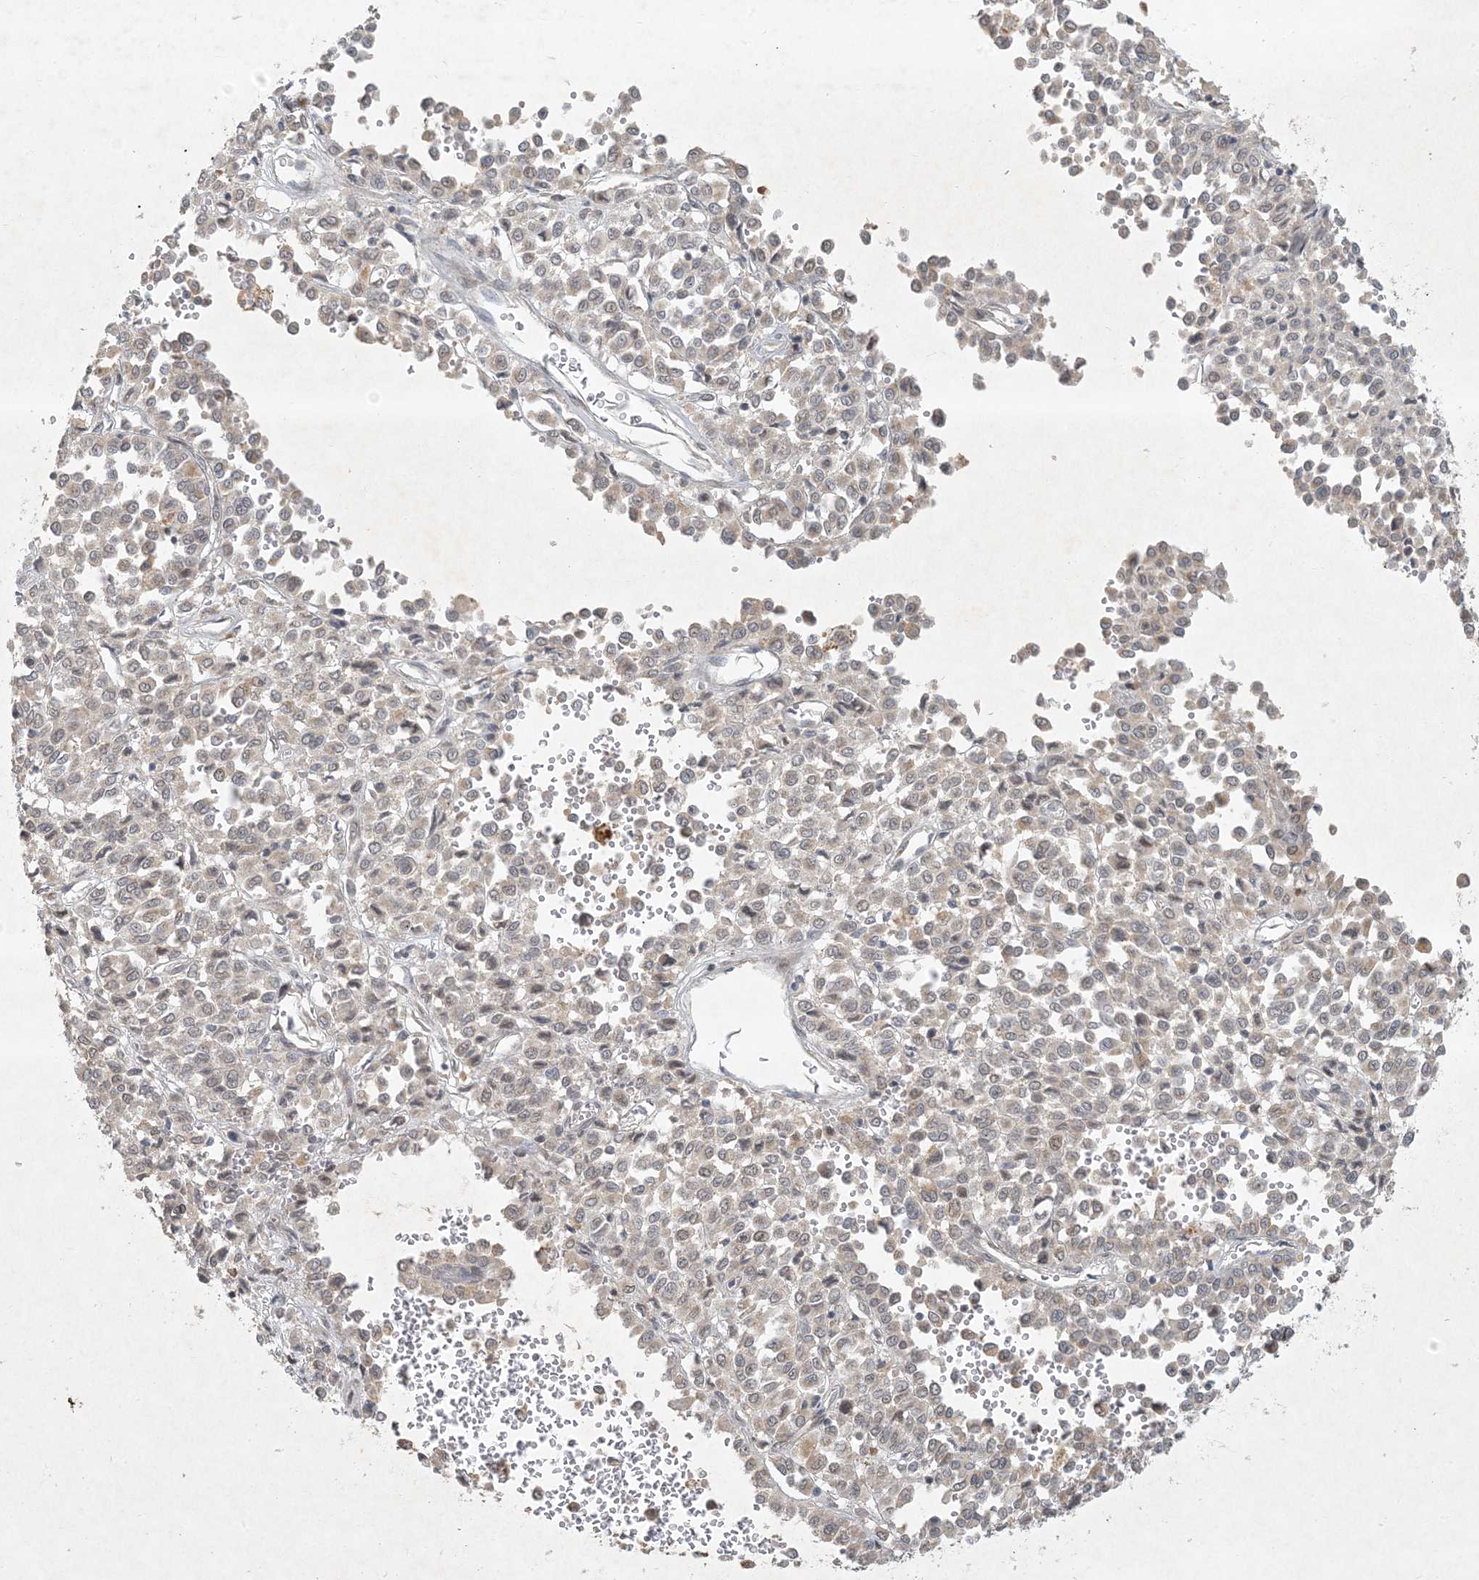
{"staining": {"intensity": "weak", "quantity": "<25%", "location": "cytoplasmic/membranous"}, "tissue": "melanoma", "cell_type": "Tumor cells", "image_type": "cancer", "snomed": [{"axis": "morphology", "description": "Malignant melanoma, Metastatic site"}, {"axis": "topography", "description": "Pancreas"}], "caption": "Immunohistochemistry (IHC) micrograph of neoplastic tissue: human malignant melanoma (metastatic site) stained with DAB (3,3'-diaminobenzidine) displays no significant protein expression in tumor cells.", "gene": "BCORL1", "patient": {"sex": "female", "age": 30}}